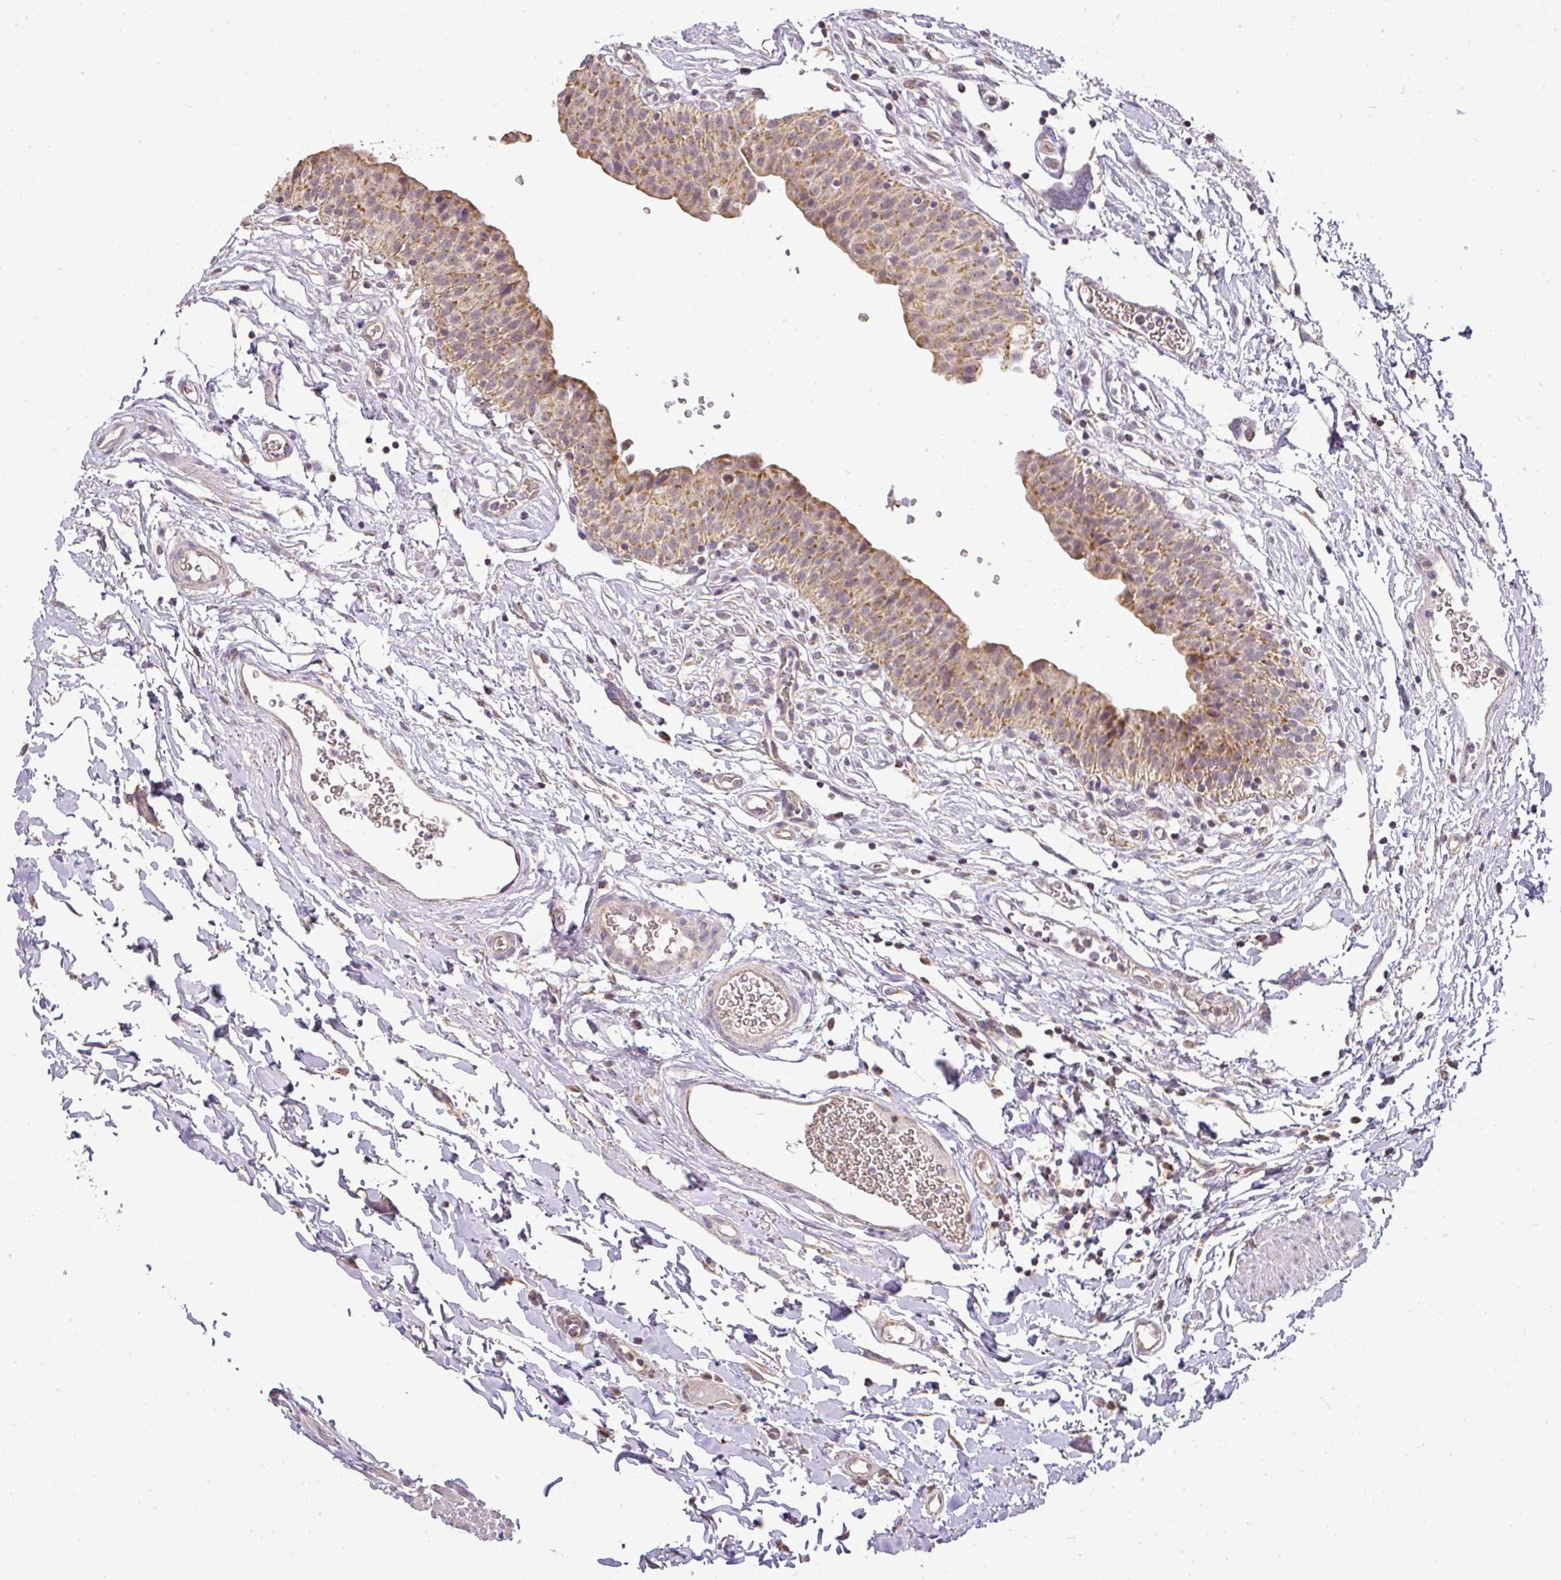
{"staining": {"intensity": "moderate", "quantity": ">75%", "location": "cytoplasmic/membranous"}, "tissue": "urinary bladder", "cell_type": "Urothelial cells", "image_type": "normal", "snomed": [{"axis": "morphology", "description": "Normal tissue, NOS"}, {"axis": "topography", "description": "Urinary bladder"}, {"axis": "topography", "description": "Peripheral nerve tissue"}], "caption": "An immunohistochemistry (IHC) micrograph of unremarkable tissue is shown. Protein staining in brown labels moderate cytoplasmic/membranous positivity in urinary bladder within urothelial cells. (DAB (3,3'-diaminobenzidine) = brown stain, brightfield microscopy at high magnification).", "gene": "MYOM2", "patient": {"sex": "male", "age": 55}}